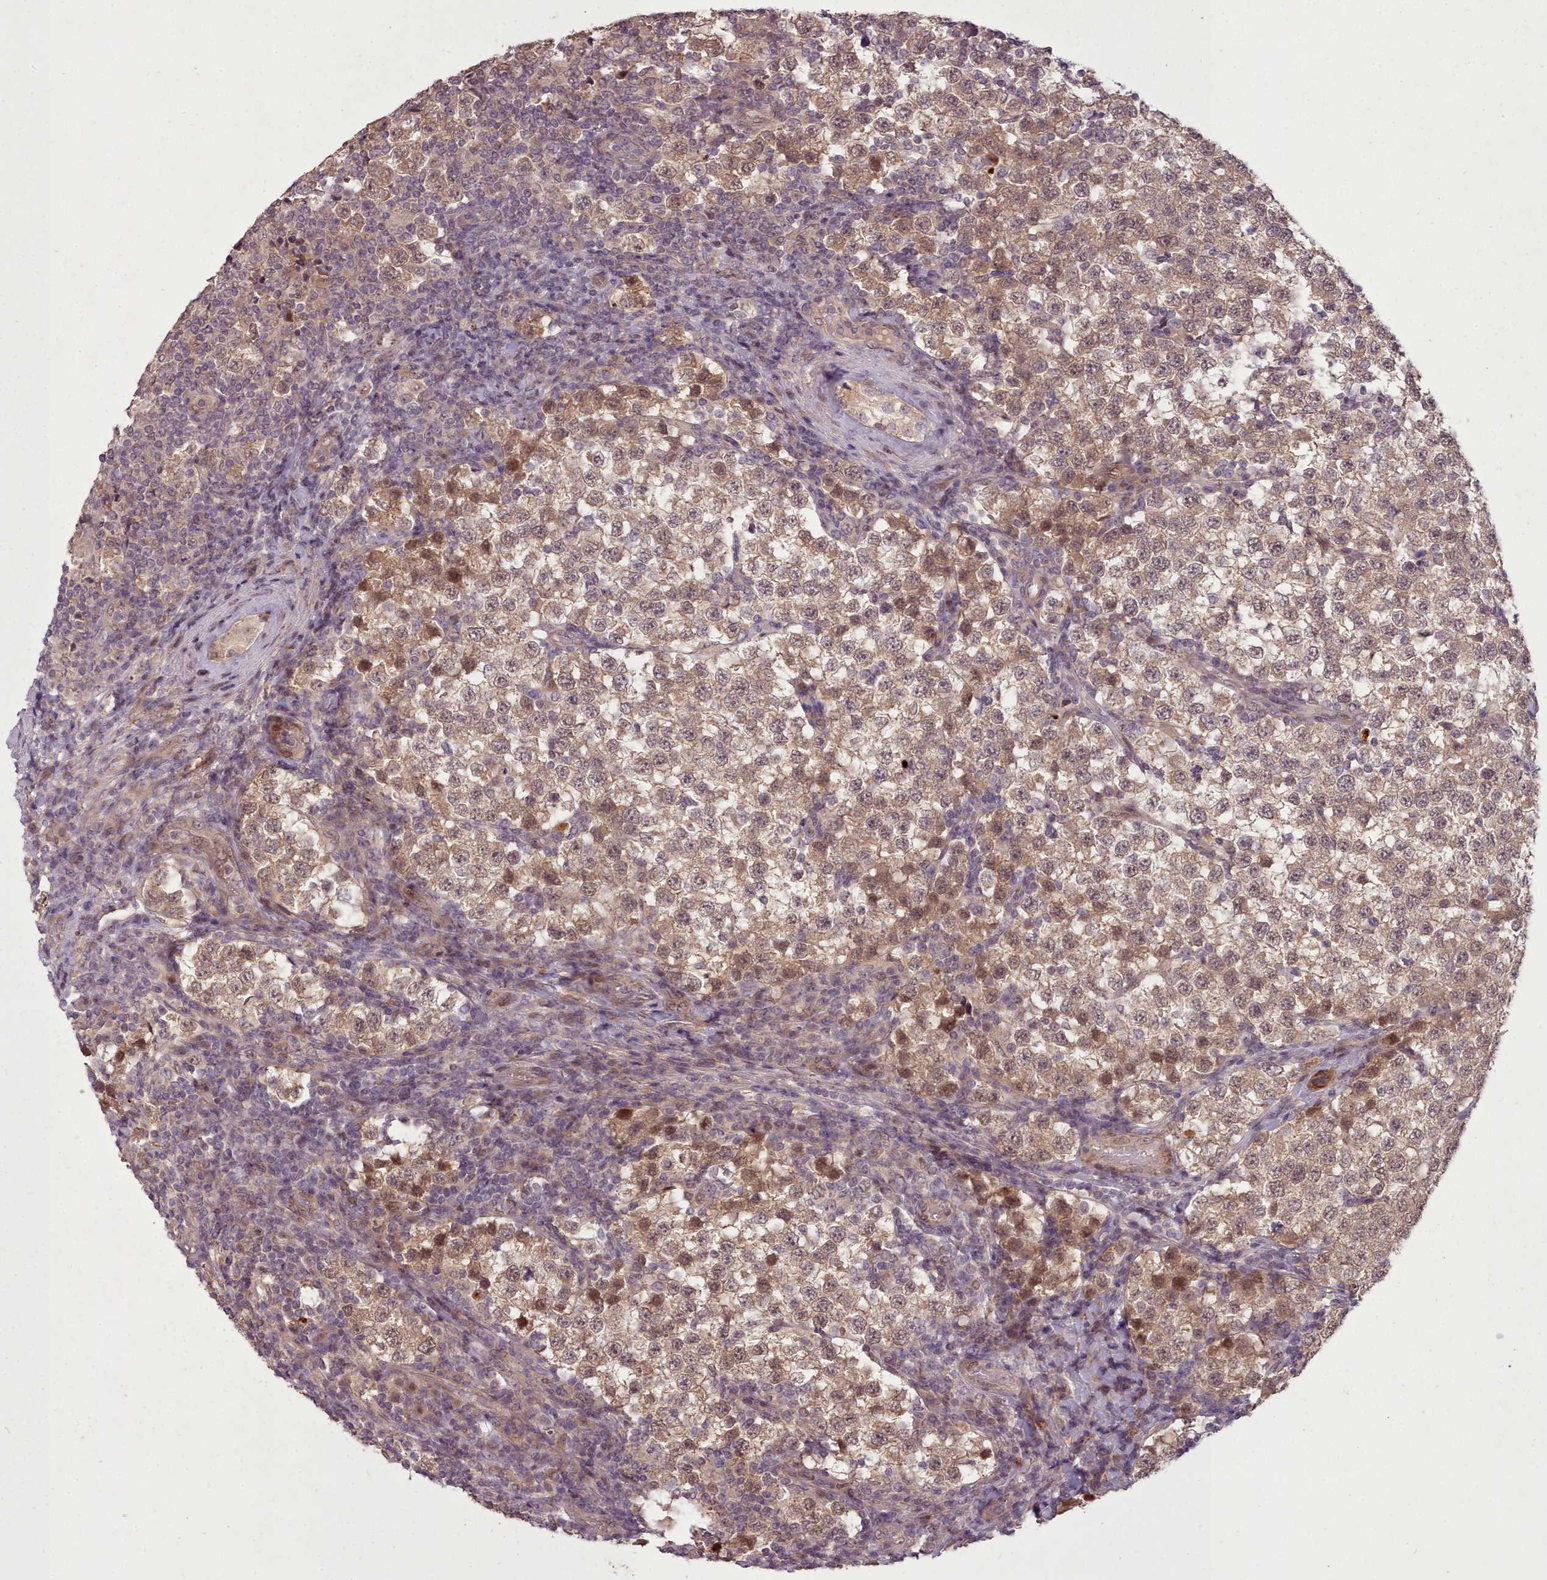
{"staining": {"intensity": "moderate", "quantity": ">75%", "location": "cytoplasmic/membranous,nuclear"}, "tissue": "testis cancer", "cell_type": "Tumor cells", "image_type": "cancer", "snomed": [{"axis": "morphology", "description": "Seminoma, NOS"}, {"axis": "topography", "description": "Testis"}], "caption": "Protein staining by IHC demonstrates moderate cytoplasmic/membranous and nuclear expression in approximately >75% of tumor cells in seminoma (testis). Immunohistochemistry (ihc) stains the protein in brown and the nuclei are stained blue.", "gene": "CDC6", "patient": {"sex": "male", "age": 34}}